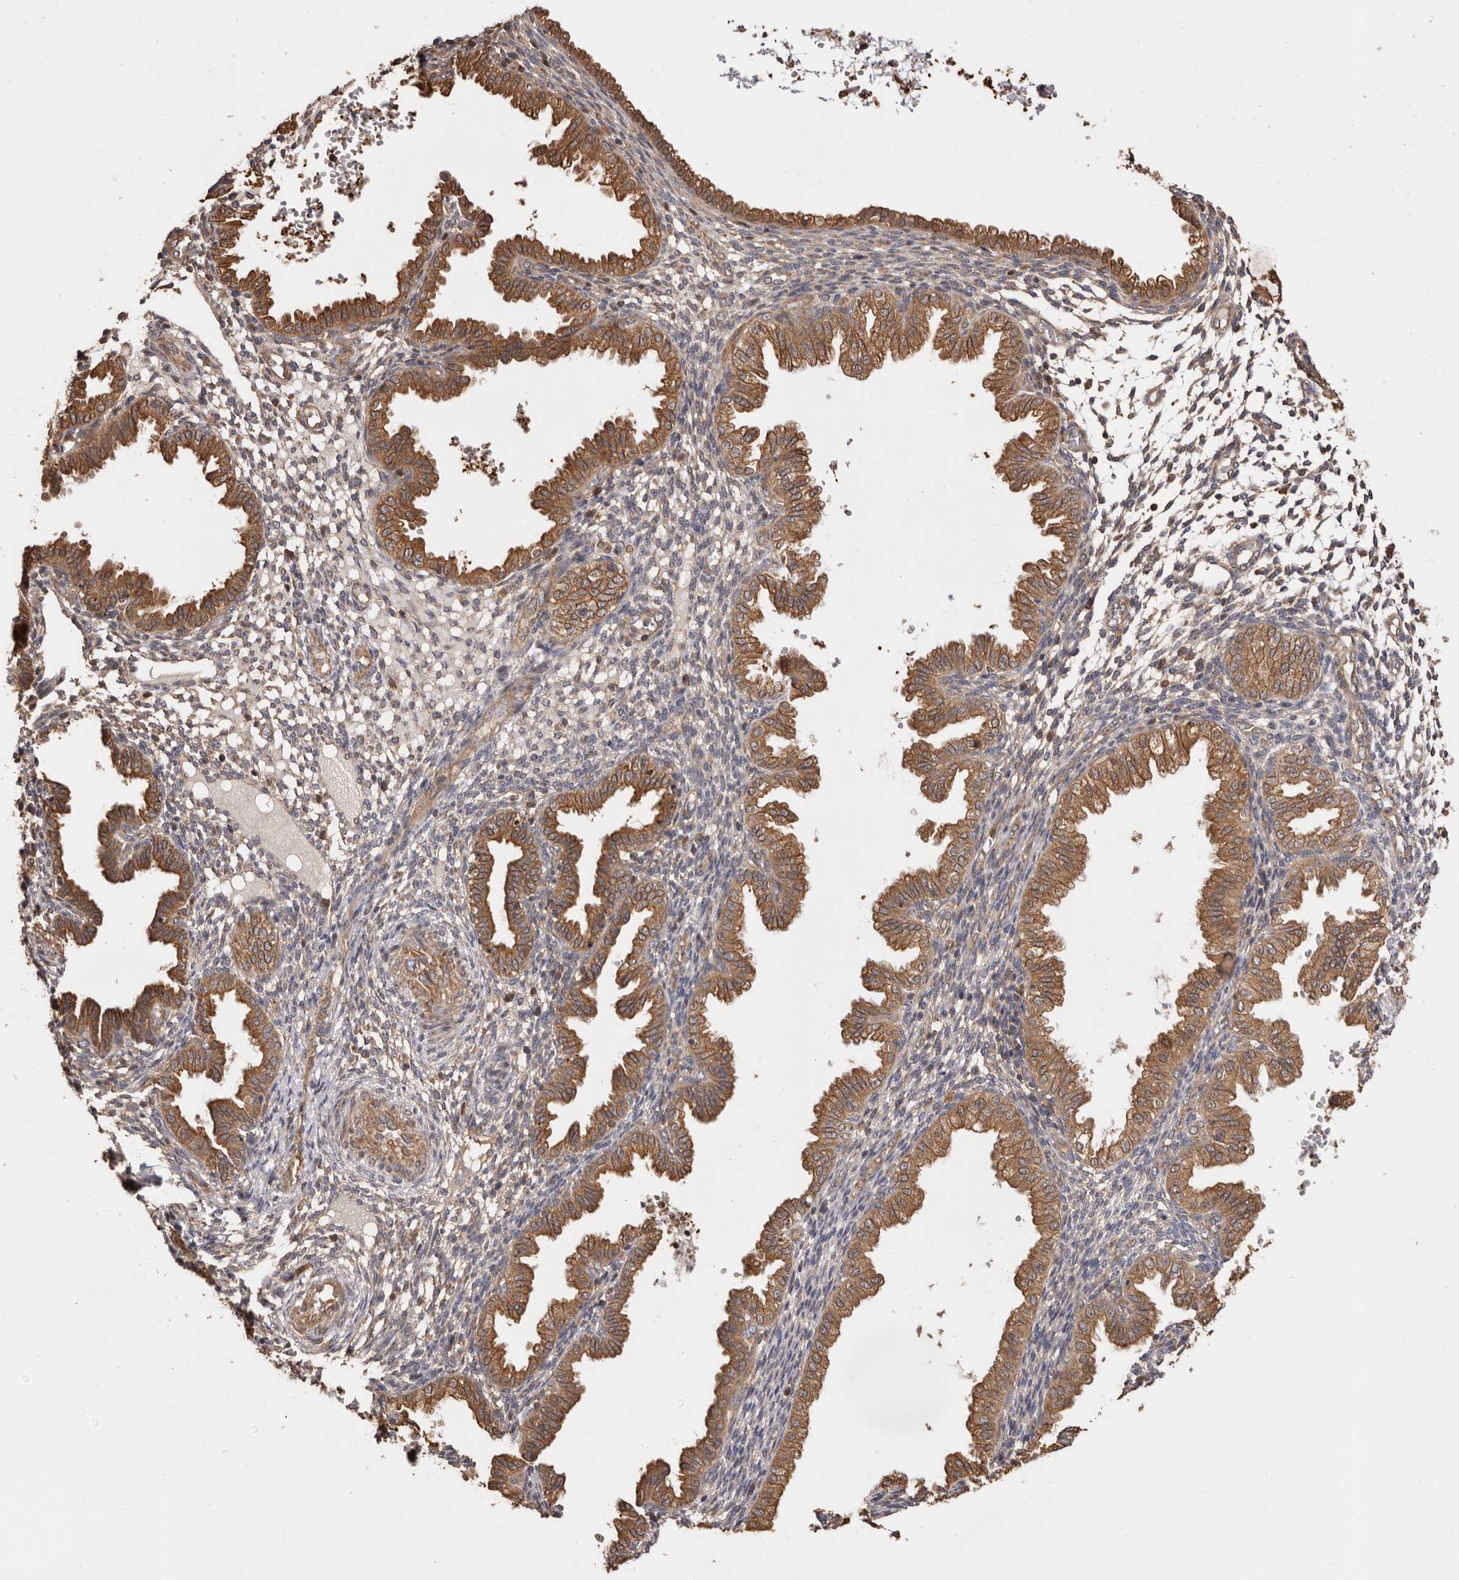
{"staining": {"intensity": "weak", "quantity": "<25%", "location": "cytoplasmic/membranous"}, "tissue": "endometrium", "cell_type": "Cells in endometrial stroma", "image_type": "normal", "snomed": [{"axis": "morphology", "description": "Normal tissue, NOS"}, {"axis": "topography", "description": "Endometrium"}], "caption": "There is no significant expression in cells in endometrial stroma of endometrium. (Stains: DAB (3,3'-diaminobenzidine) immunohistochemistry (IHC) with hematoxylin counter stain, Microscopy: brightfield microscopy at high magnification).", "gene": "COQ8B", "patient": {"sex": "female", "age": 33}}